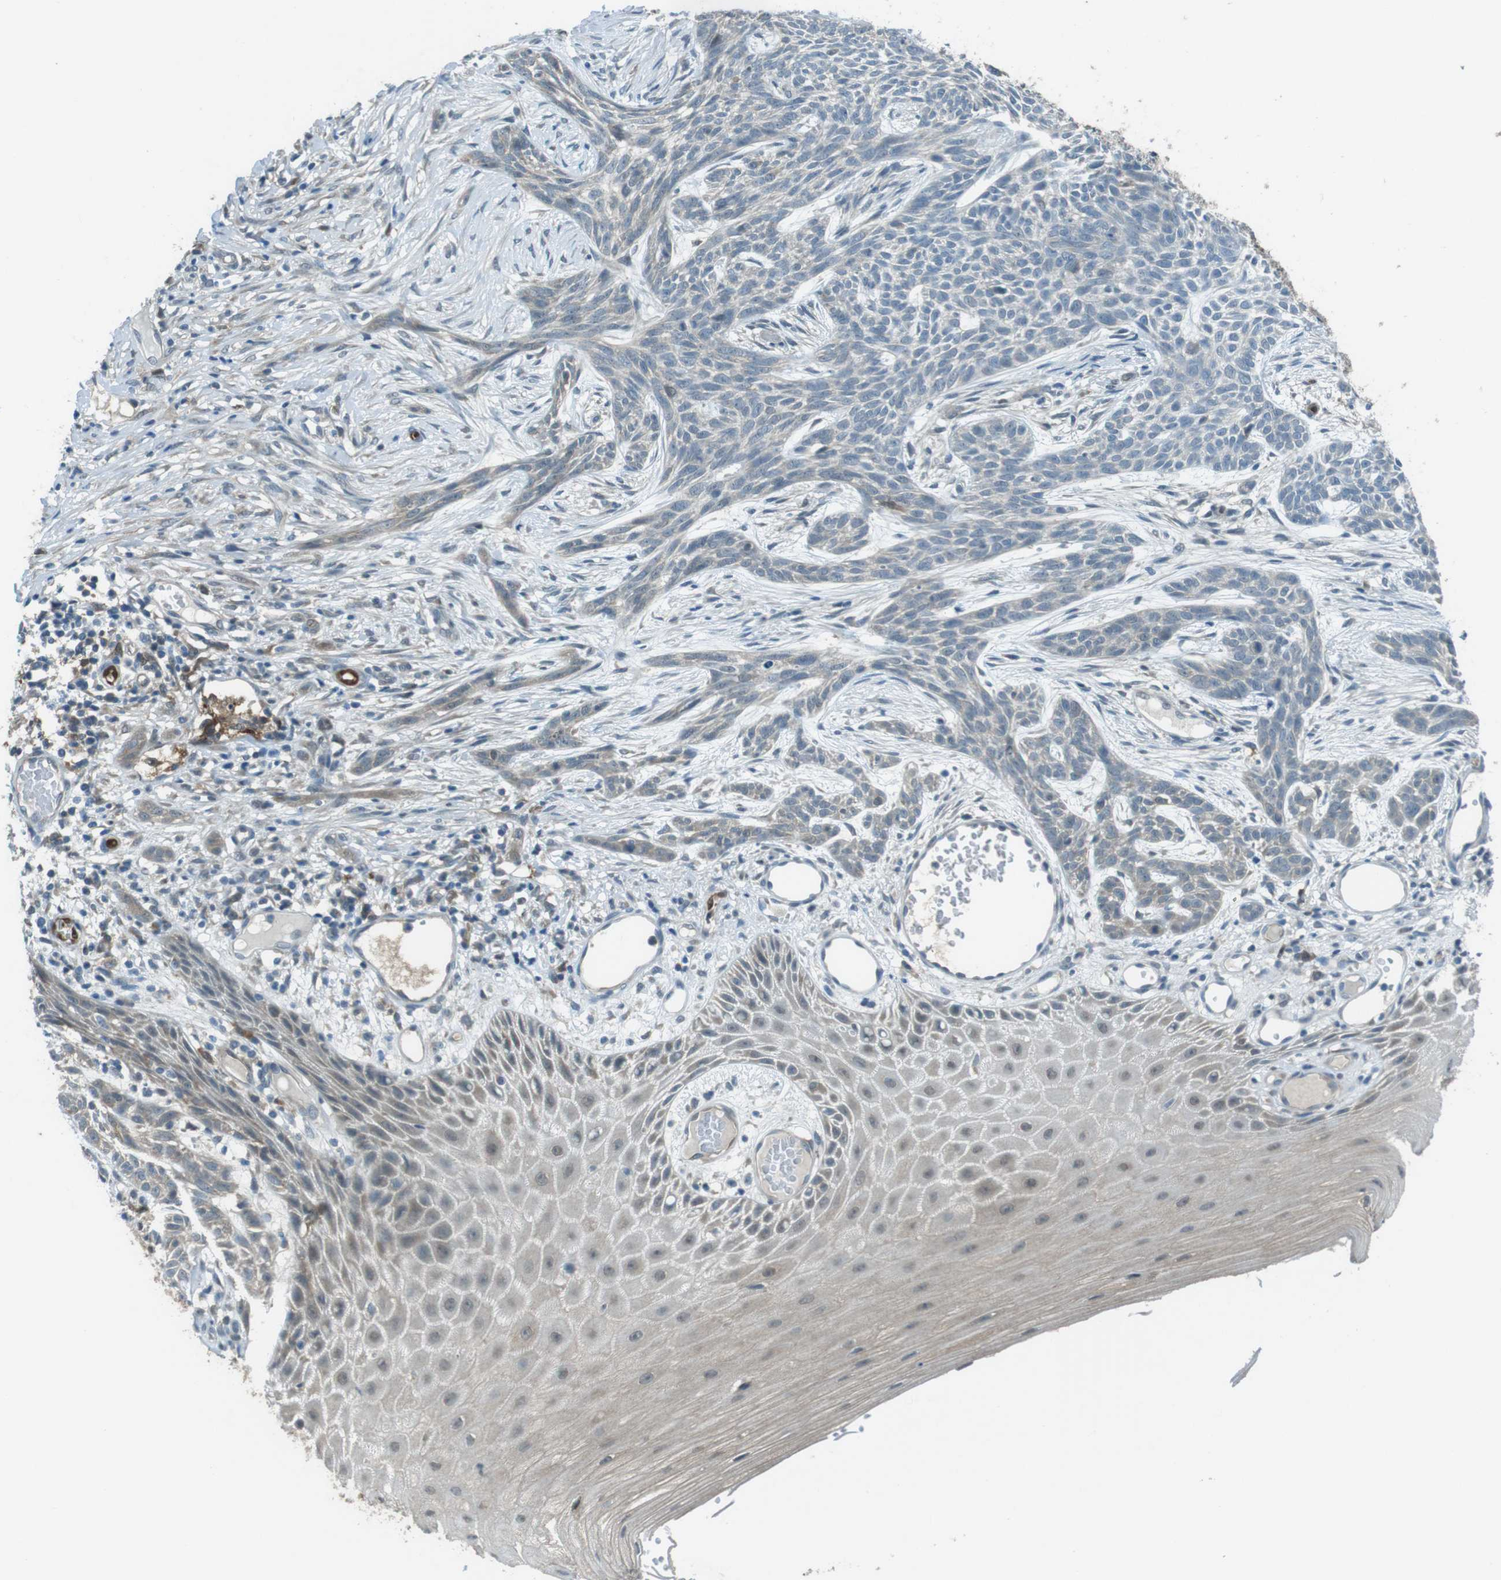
{"staining": {"intensity": "negative", "quantity": "none", "location": "none"}, "tissue": "skin cancer", "cell_type": "Tumor cells", "image_type": "cancer", "snomed": [{"axis": "morphology", "description": "Basal cell carcinoma"}, {"axis": "topography", "description": "Skin"}], "caption": "Tumor cells show no significant staining in skin cancer (basal cell carcinoma).", "gene": "MFAP3", "patient": {"sex": "female", "age": 59}}